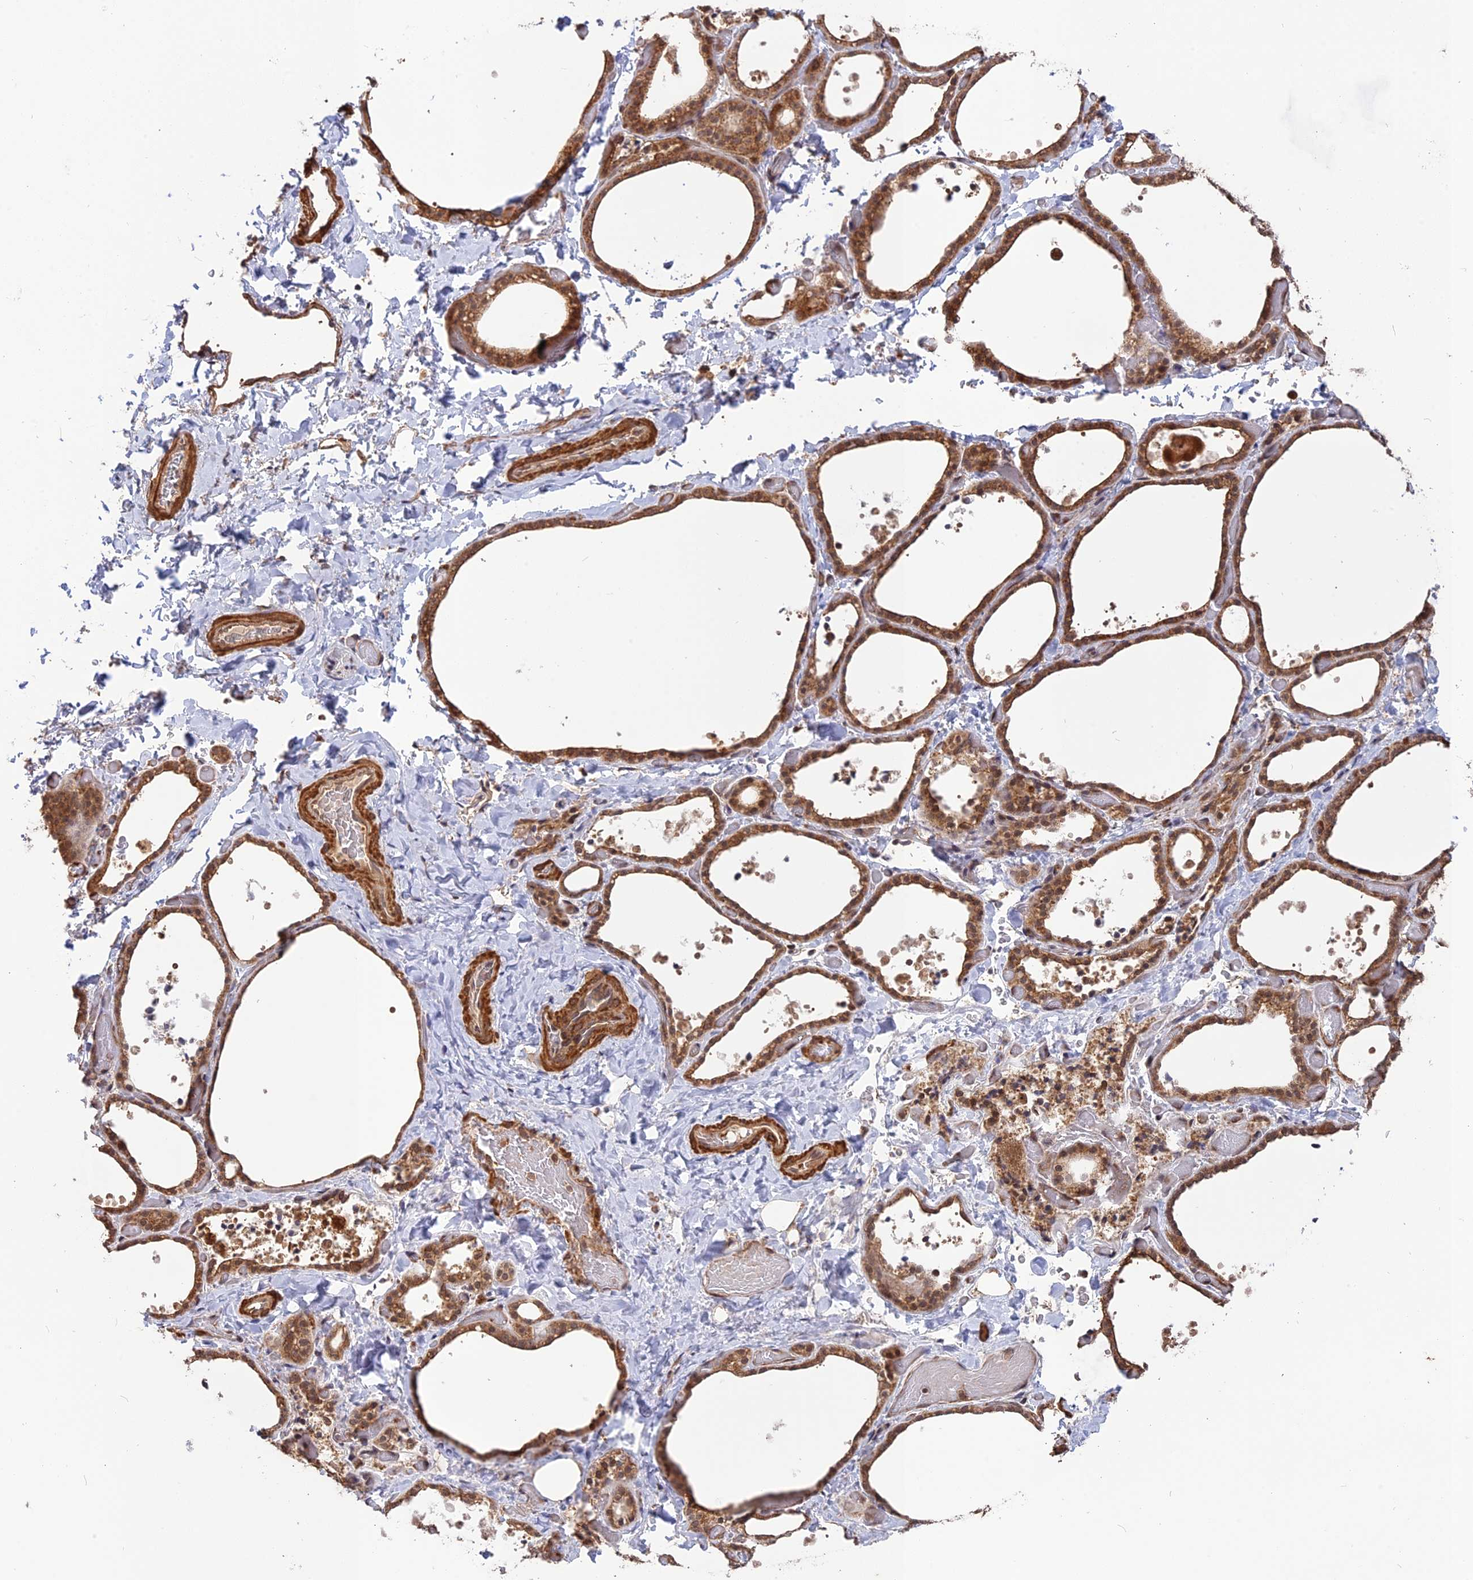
{"staining": {"intensity": "moderate", "quantity": ">75%", "location": "cytoplasmic/membranous,nuclear"}, "tissue": "thyroid gland", "cell_type": "Glandular cells", "image_type": "normal", "snomed": [{"axis": "morphology", "description": "Normal tissue, NOS"}, {"axis": "topography", "description": "Thyroid gland"}], "caption": "A brown stain labels moderate cytoplasmic/membranous,nuclear expression of a protein in glandular cells of benign thyroid gland. (DAB IHC with brightfield microscopy, high magnification).", "gene": "CCDC174", "patient": {"sex": "female", "age": 44}}